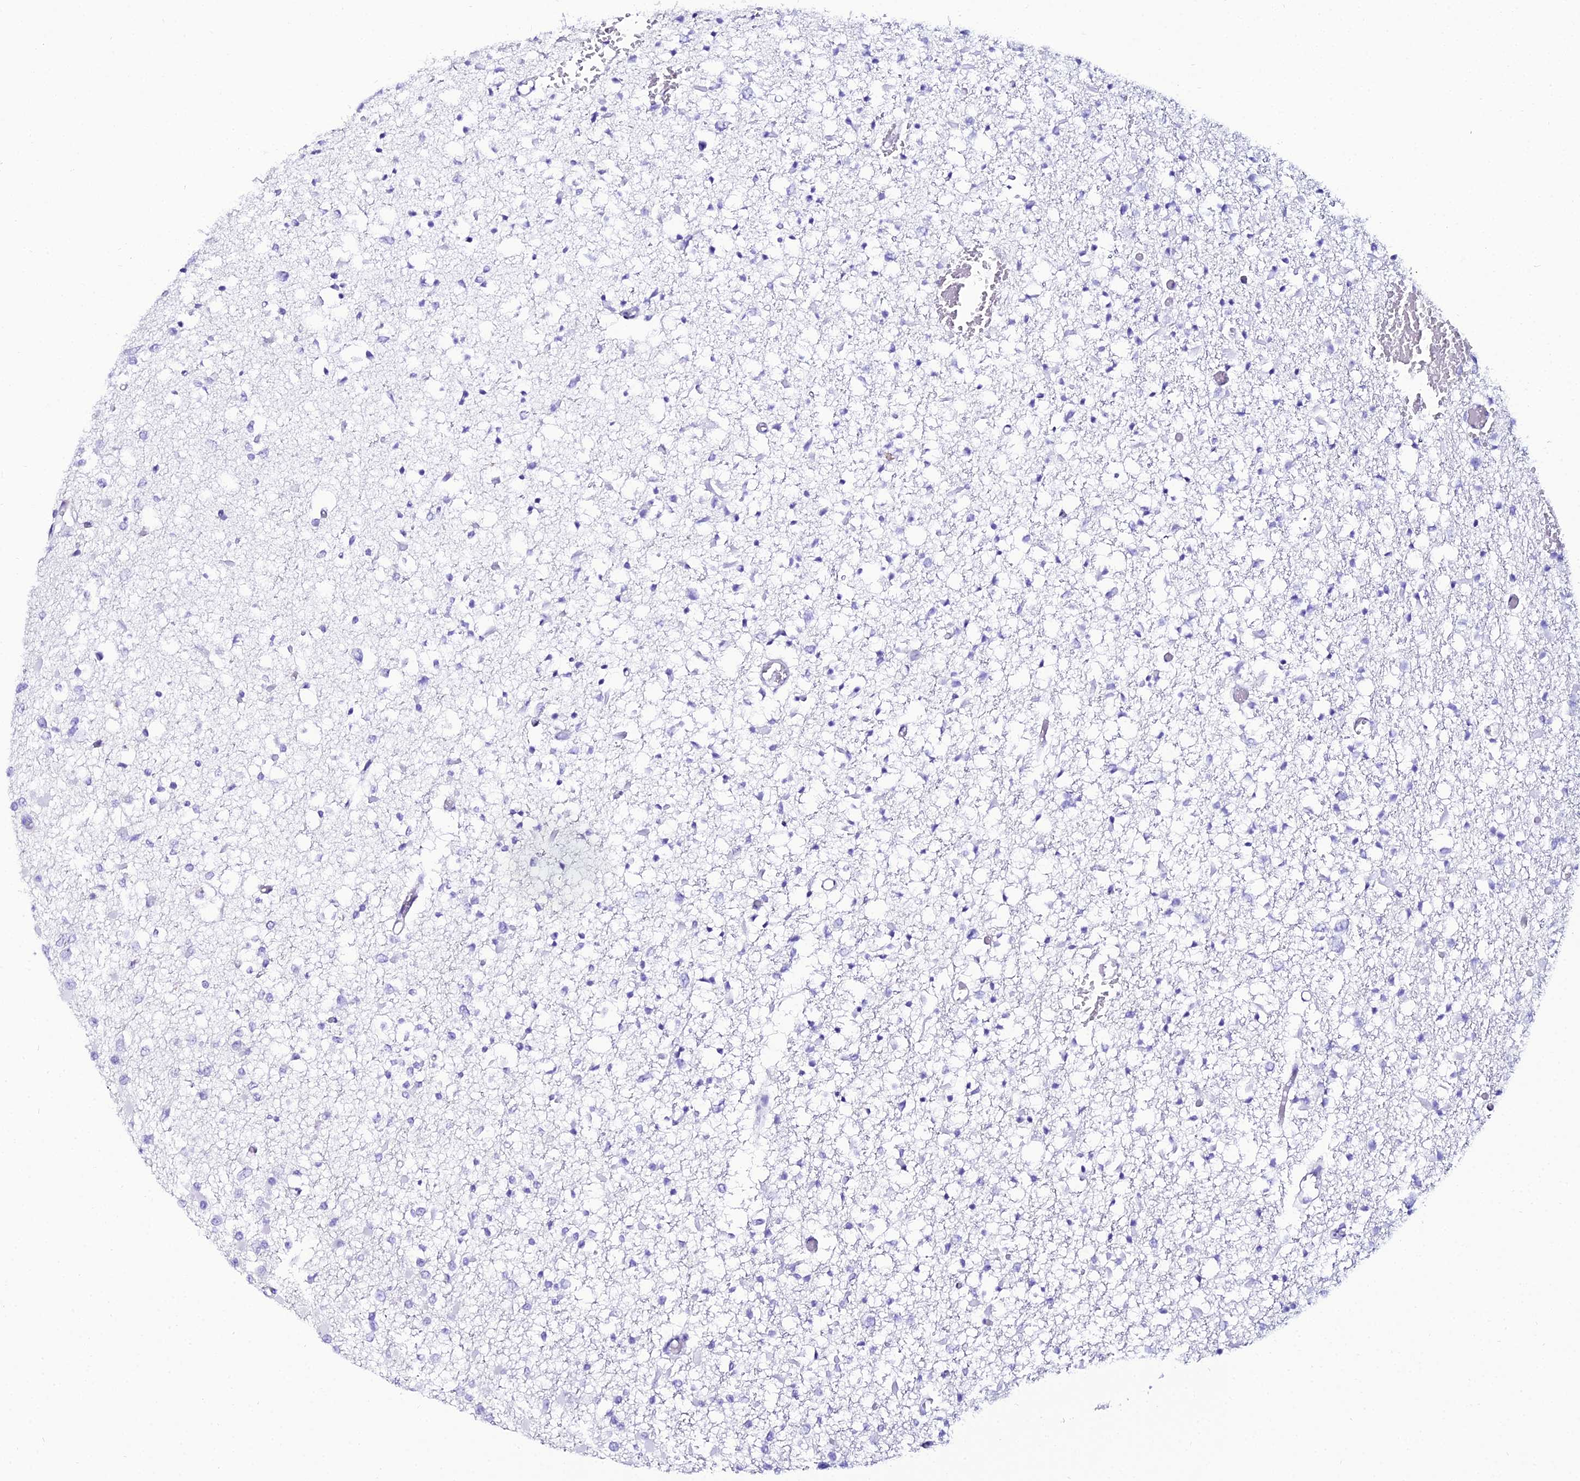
{"staining": {"intensity": "negative", "quantity": "none", "location": "none"}, "tissue": "glioma", "cell_type": "Tumor cells", "image_type": "cancer", "snomed": [{"axis": "morphology", "description": "Glioma, malignant, Low grade"}, {"axis": "topography", "description": "Brain"}], "caption": "This is an IHC histopathology image of glioma. There is no staining in tumor cells.", "gene": "OR4D5", "patient": {"sex": "female", "age": 22}}